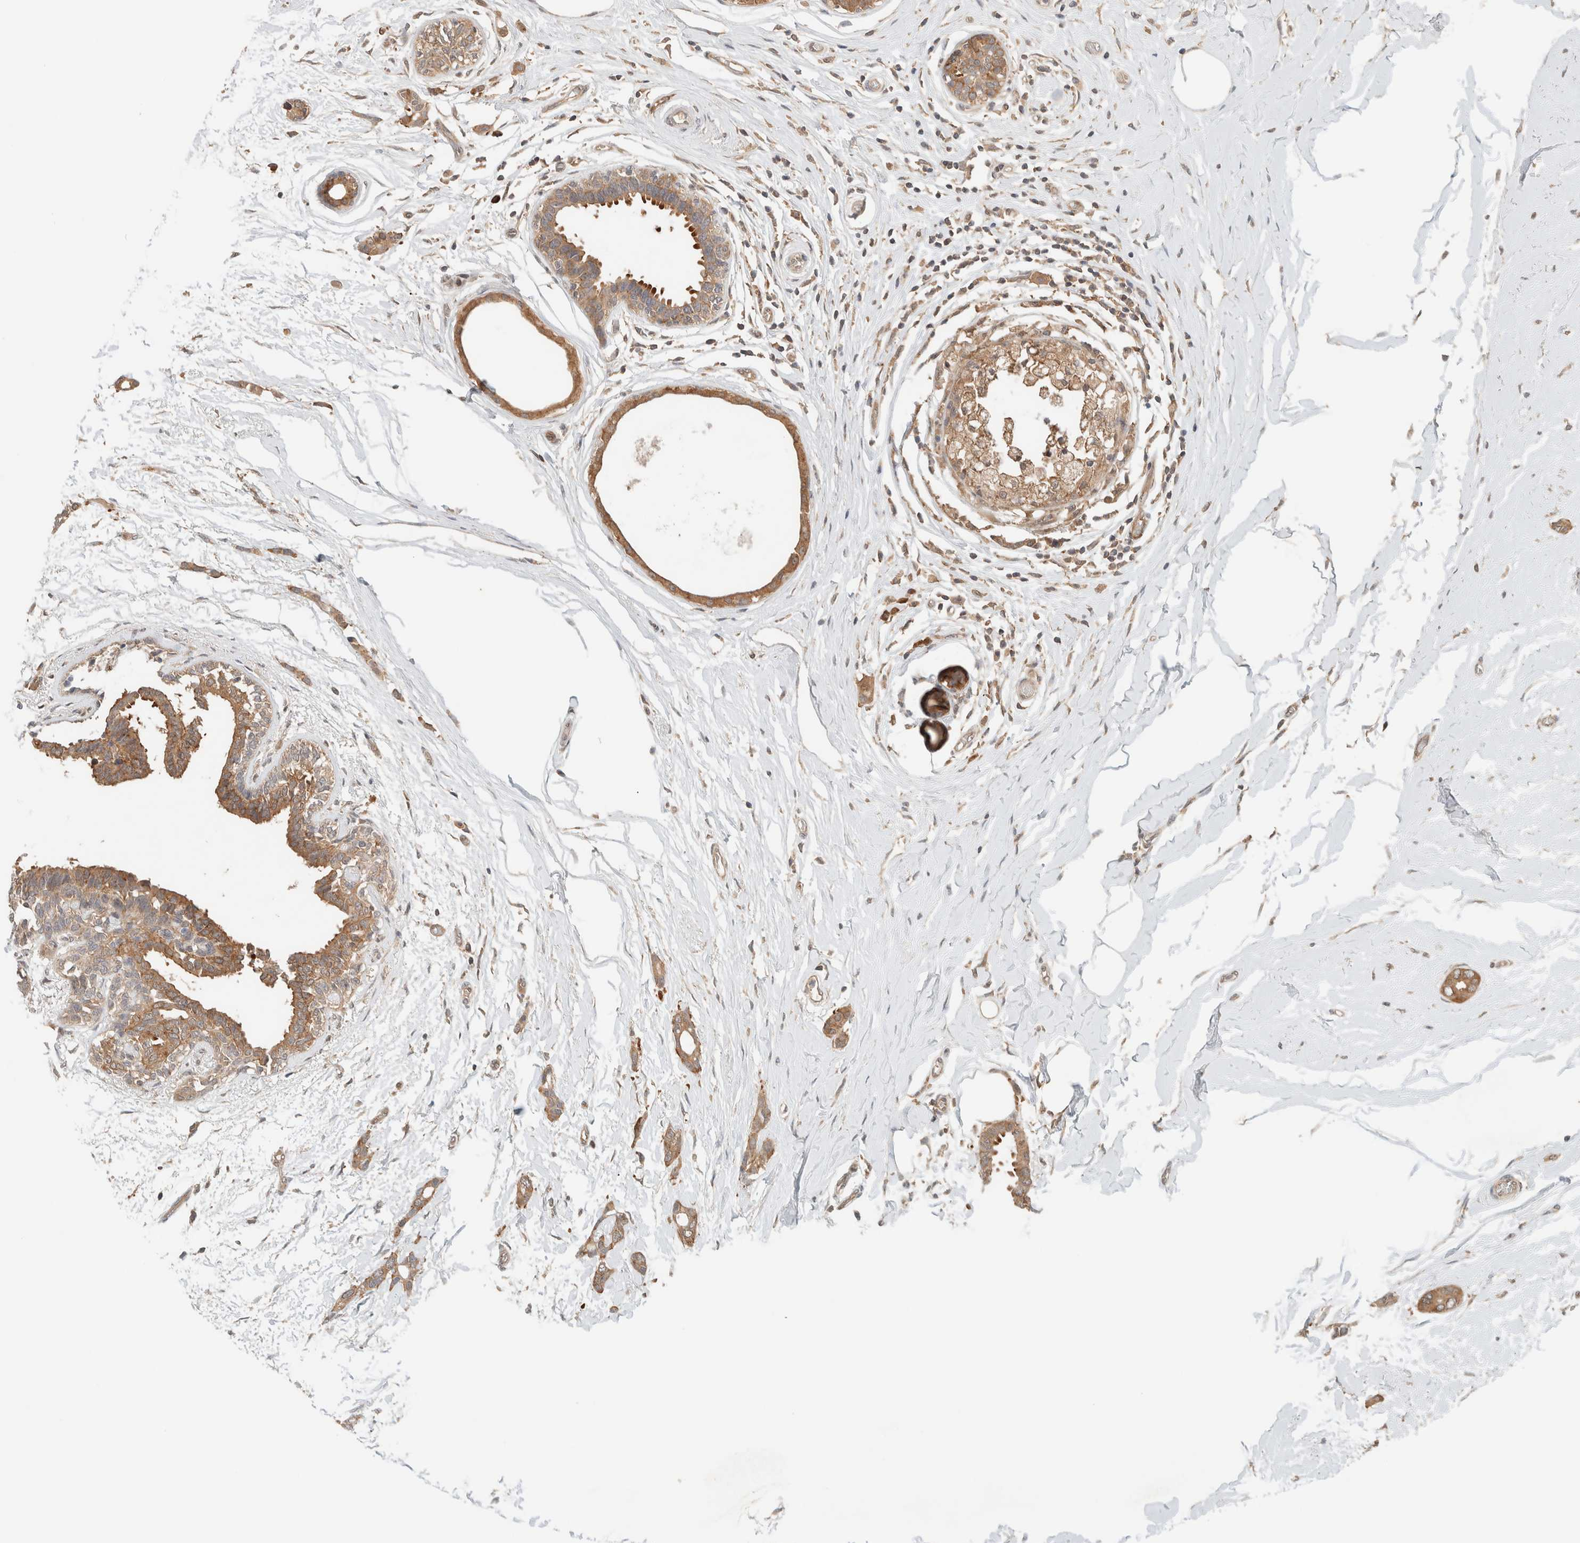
{"staining": {"intensity": "moderate", "quantity": ">75%", "location": "cytoplasmic/membranous"}, "tissue": "breast cancer", "cell_type": "Tumor cells", "image_type": "cancer", "snomed": [{"axis": "morphology", "description": "Duct carcinoma"}, {"axis": "topography", "description": "Breast"}], "caption": "A high-resolution micrograph shows immunohistochemistry staining of breast cancer, which exhibits moderate cytoplasmic/membranous positivity in about >75% of tumor cells.", "gene": "ARFGEF2", "patient": {"sex": "female", "age": 55}}